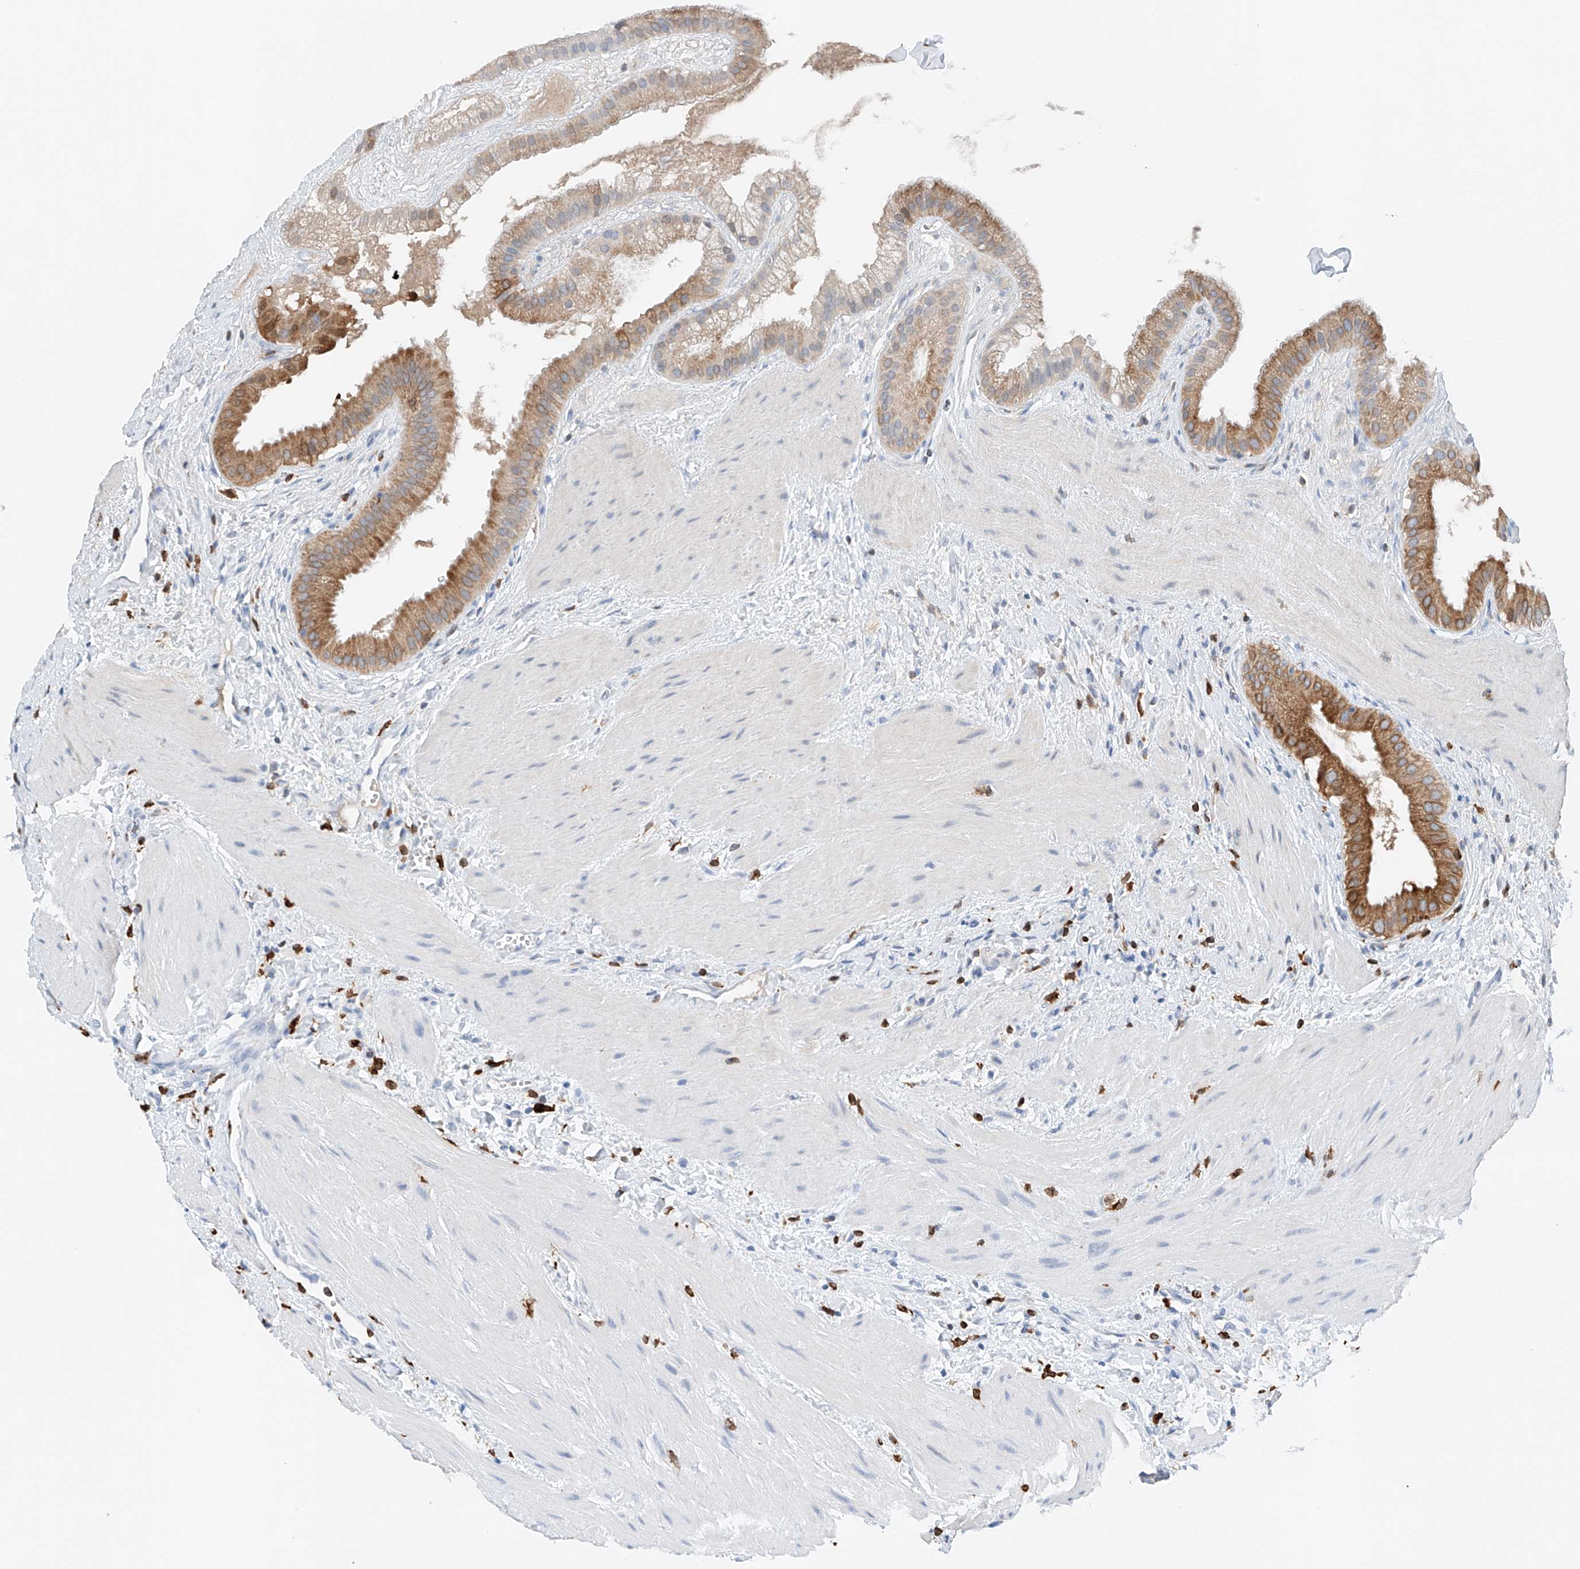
{"staining": {"intensity": "moderate", "quantity": "25%-75%", "location": "cytoplasmic/membranous"}, "tissue": "gallbladder", "cell_type": "Glandular cells", "image_type": "normal", "snomed": [{"axis": "morphology", "description": "Normal tissue, NOS"}, {"axis": "topography", "description": "Gallbladder"}], "caption": "IHC of unremarkable human gallbladder reveals medium levels of moderate cytoplasmic/membranous positivity in approximately 25%-75% of glandular cells.", "gene": "TBXAS1", "patient": {"sex": "male", "age": 55}}